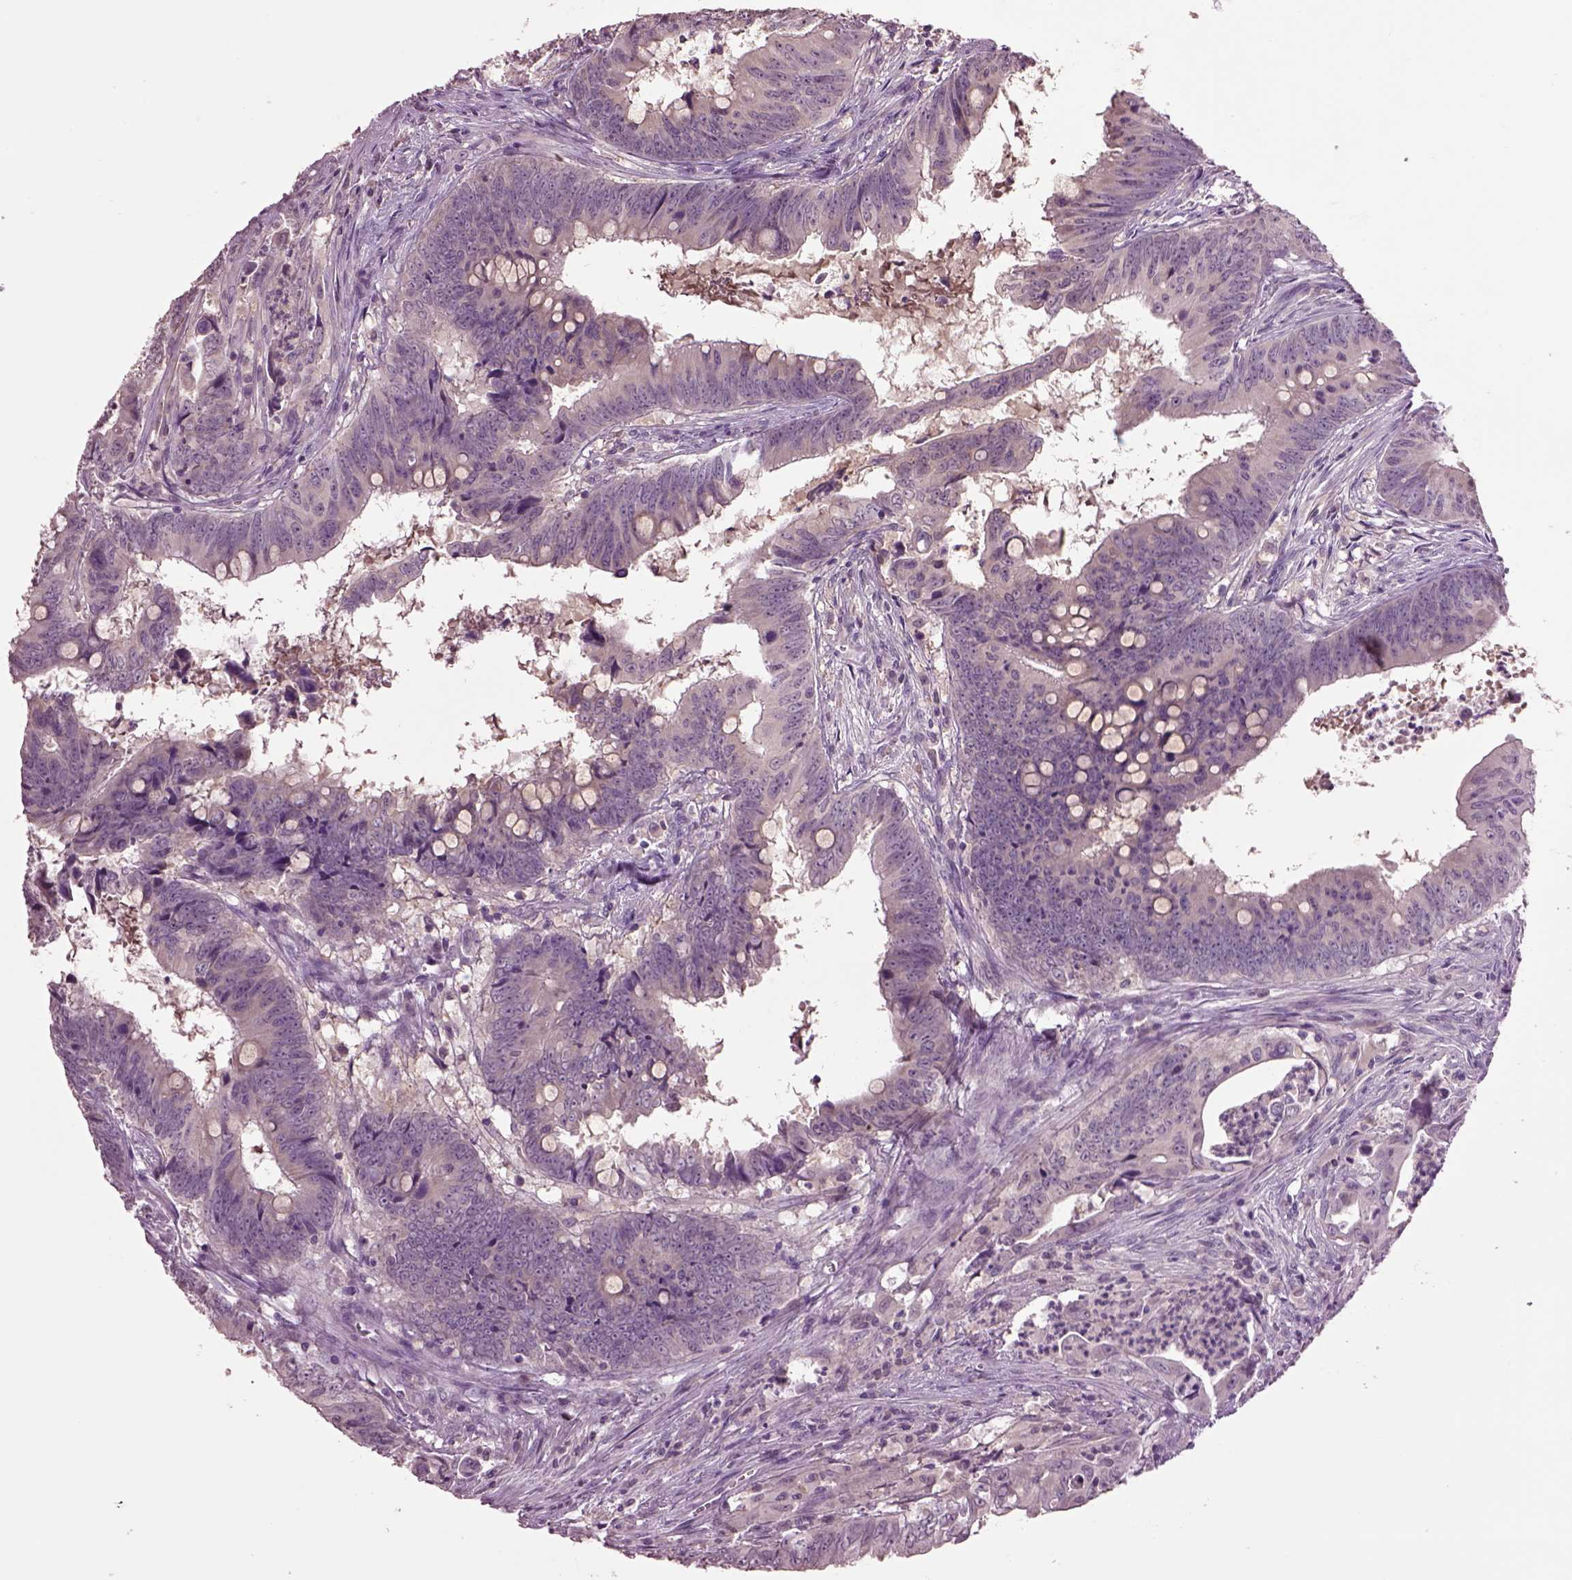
{"staining": {"intensity": "negative", "quantity": "none", "location": "none"}, "tissue": "colorectal cancer", "cell_type": "Tumor cells", "image_type": "cancer", "snomed": [{"axis": "morphology", "description": "Adenocarcinoma, NOS"}, {"axis": "topography", "description": "Colon"}], "caption": "Colorectal cancer (adenocarcinoma) was stained to show a protein in brown. There is no significant positivity in tumor cells. Nuclei are stained in blue.", "gene": "CLPSL1", "patient": {"sex": "female", "age": 82}}